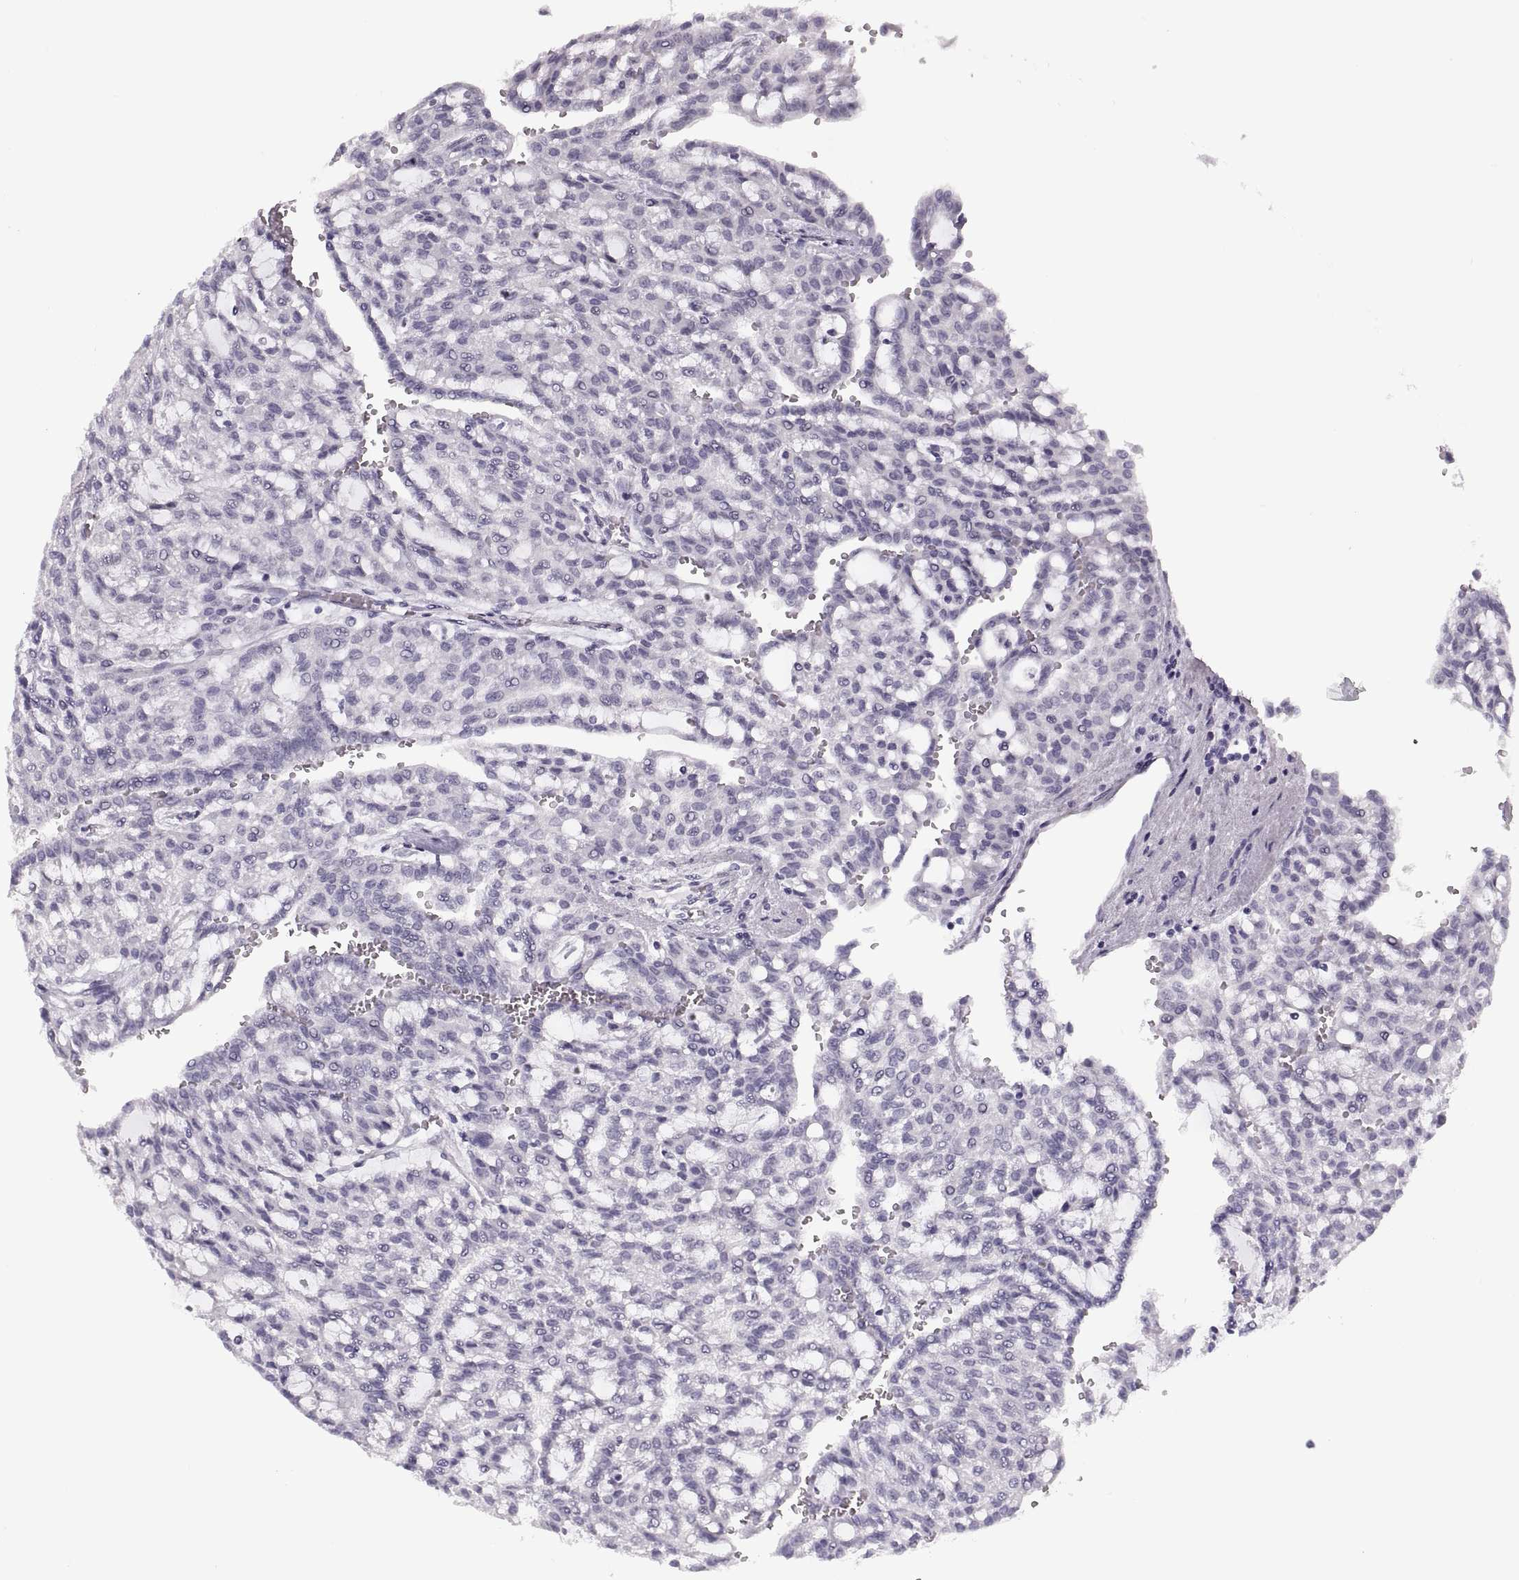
{"staining": {"intensity": "negative", "quantity": "none", "location": "none"}, "tissue": "renal cancer", "cell_type": "Tumor cells", "image_type": "cancer", "snomed": [{"axis": "morphology", "description": "Adenocarcinoma, NOS"}, {"axis": "topography", "description": "Kidney"}], "caption": "DAB immunohistochemical staining of renal cancer shows no significant staining in tumor cells.", "gene": "C3orf22", "patient": {"sex": "male", "age": 63}}